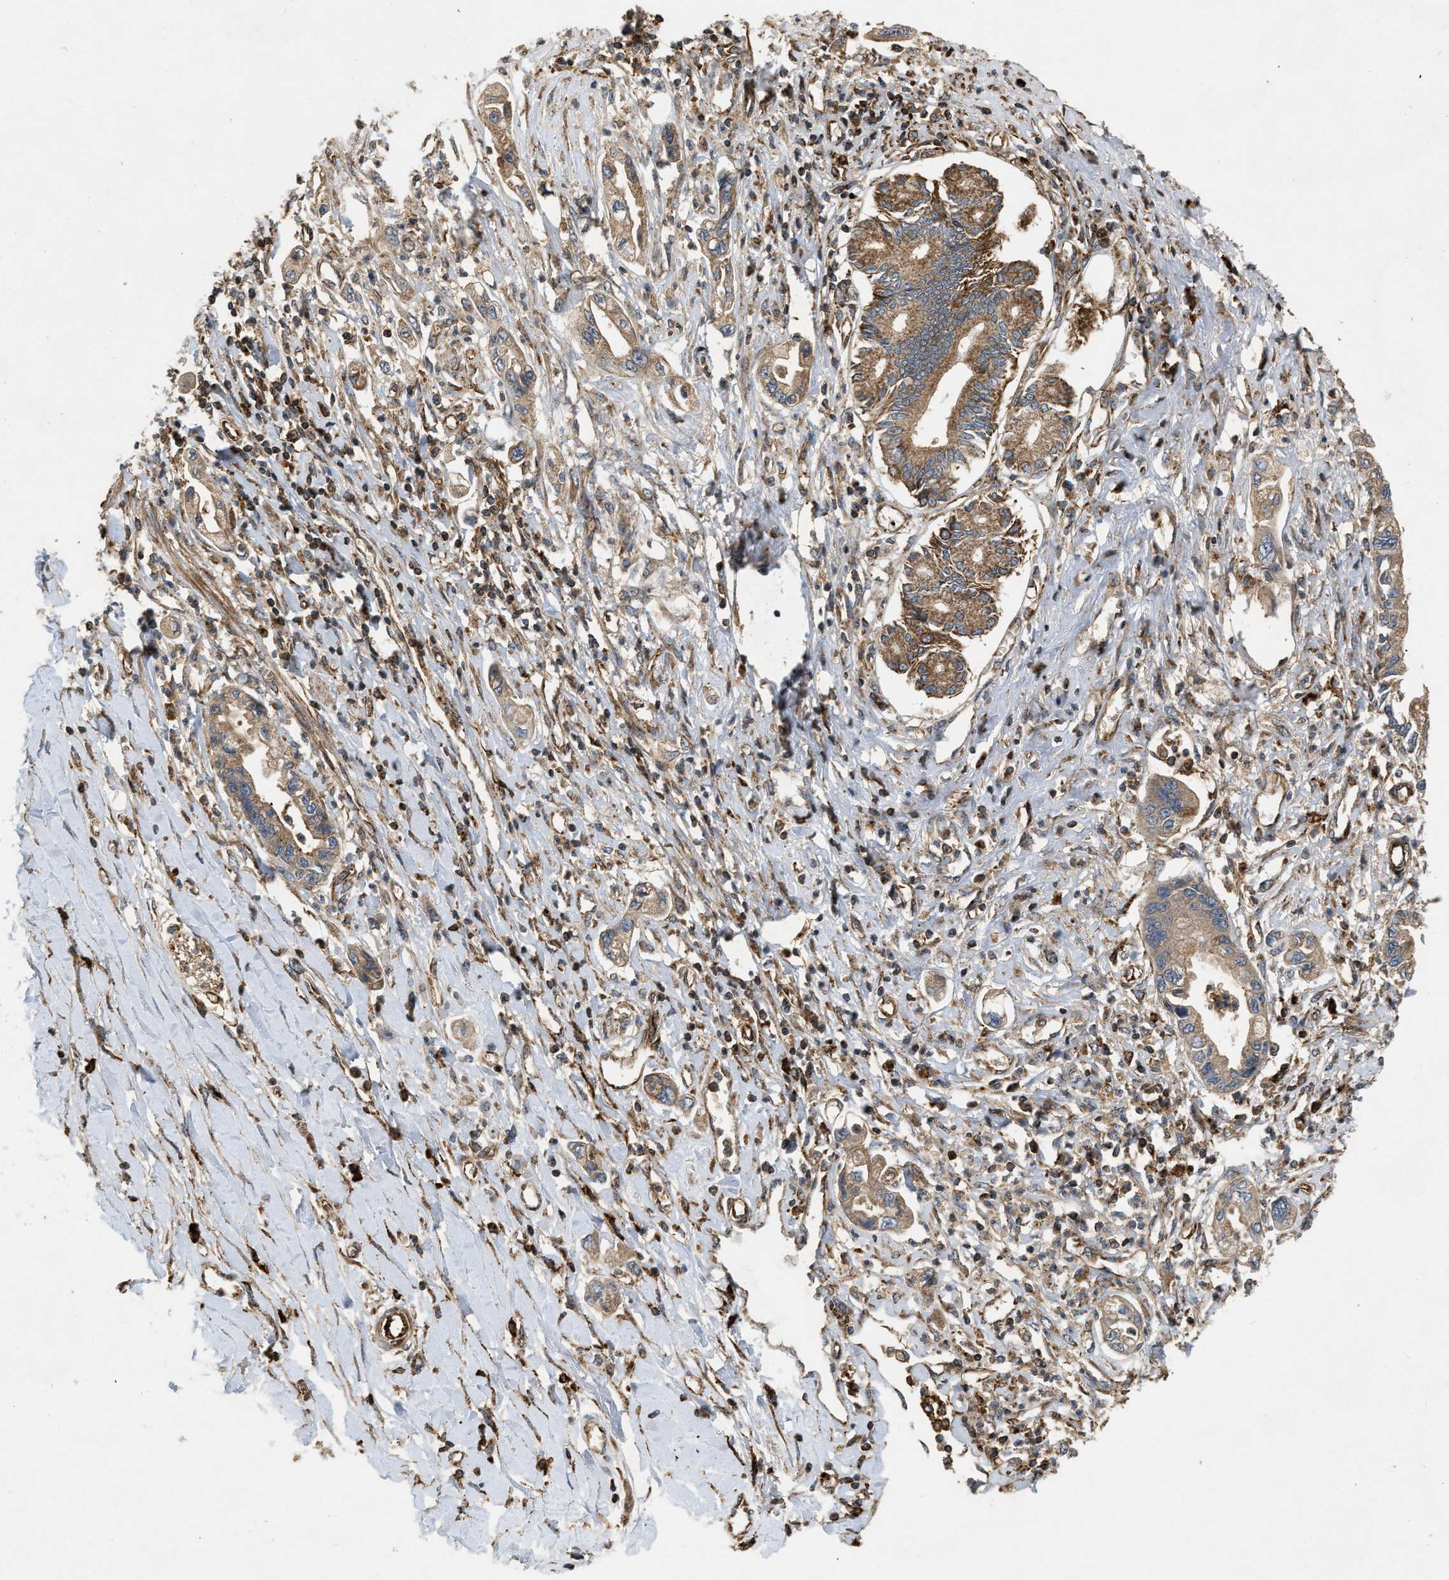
{"staining": {"intensity": "moderate", "quantity": ">75%", "location": "cytoplasmic/membranous"}, "tissue": "pancreatic cancer", "cell_type": "Tumor cells", "image_type": "cancer", "snomed": [{"axis": "morphology", "description": "Adenocarcinoma, NOS"}, {"axis": "topography", "description": "Pancreas"}], "caption": "Tumor cells reveal moderate cytoplasmic/membranous expression in approximately >75% of cells in pancreatic cancer (adenocarcinoma).", "gene": "GNB4", "patient": {"sex": "male", "age": 56}}